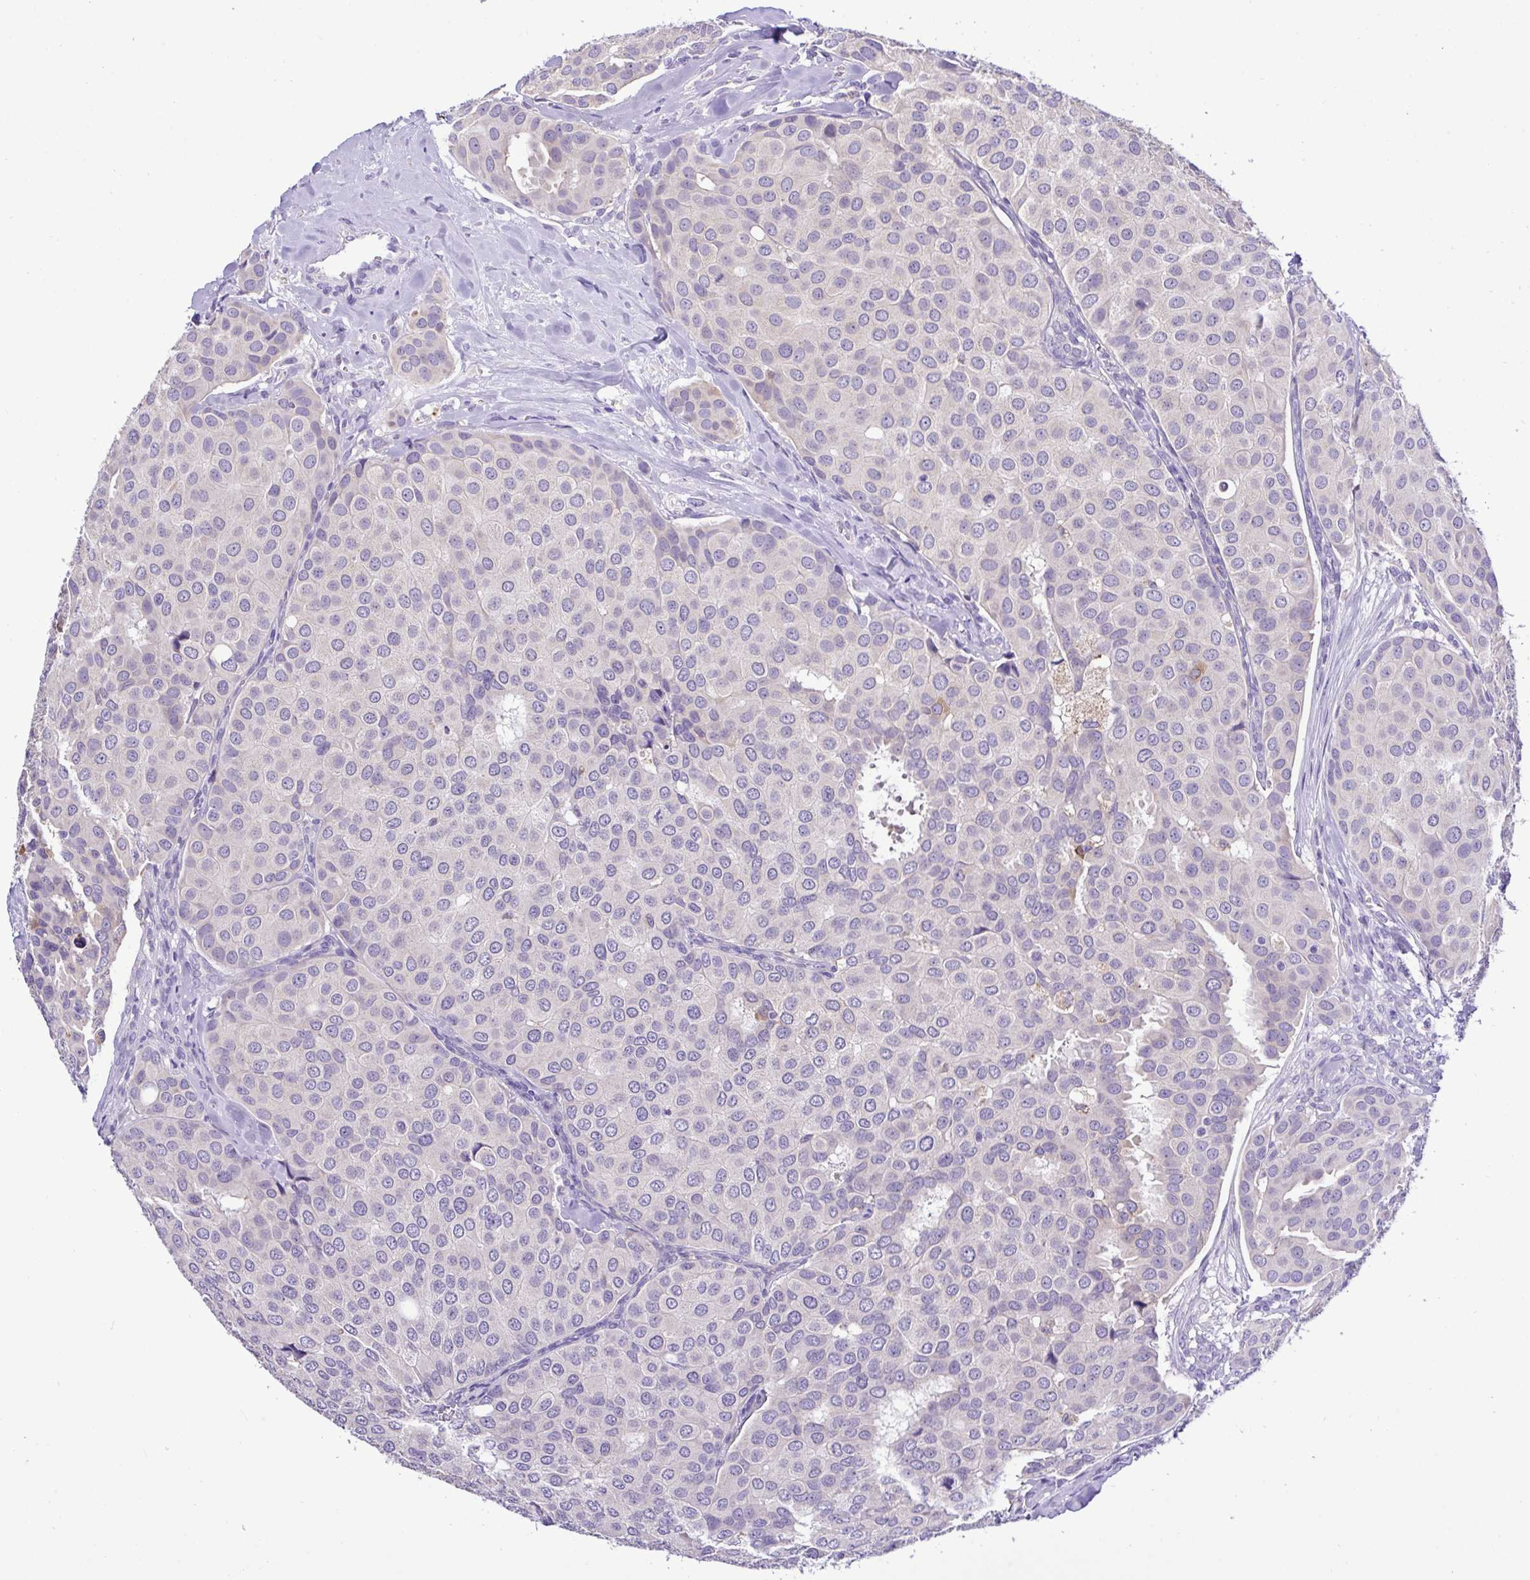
{"staining": {"intensity": "negative", "quantity": "none", "location": "none"}, "tissue": "breast cancer", "cell_type": "Tumor cells", "image_type": "cancer", "snomed": [{"axis": "morphology", "description": "Duct carcinoma"}, {"axis": "topography", "description": "Breast"}], "caption": "Immunohistochemical staining of human breast cancer (intraductal carcinoma) exhibits no significant expression in tumor cells.", "gene": "ST8SIA2", "patient": {"sex": "female", "age": 70}}